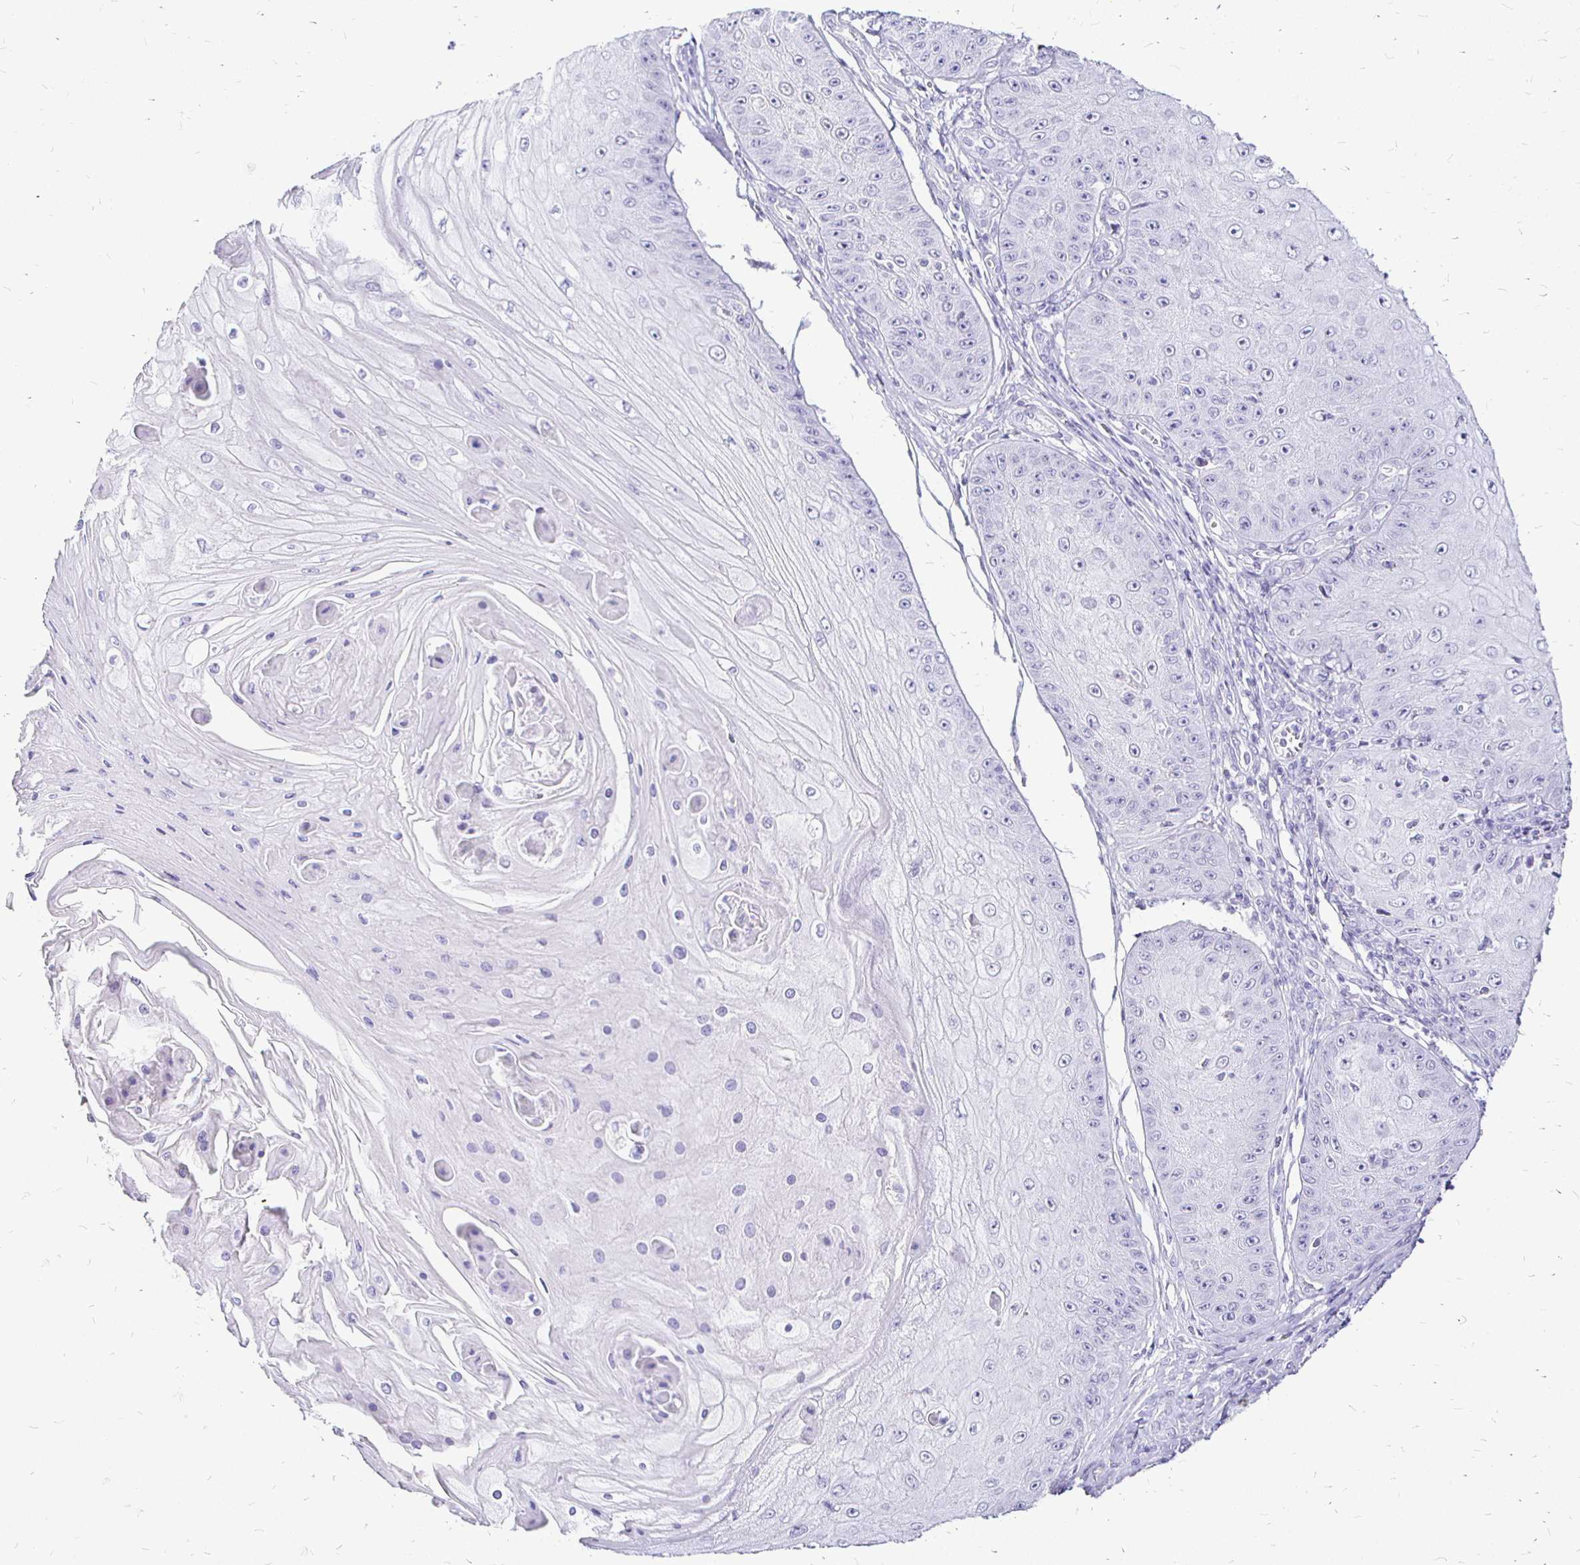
{"staining": {"intensity": "negative", "quantity": "none", "location": "none"}, "tissue": "skin cancer", "cell_type": "Tumor cells", "image_type": "cancer", "snomed": [{"axis": "morphology", "description": "Squamous cell carcinoma, NOS"}, {"axis": "topography", "description": "Skin"}], "caption": "A photomicrograph of skin cancer (squamous cell carcinoma) stained for a protein exhibits no brown staining in tumor cells.", "gene": "IRGC", "patient": {"sex": "male", "age": 70}}